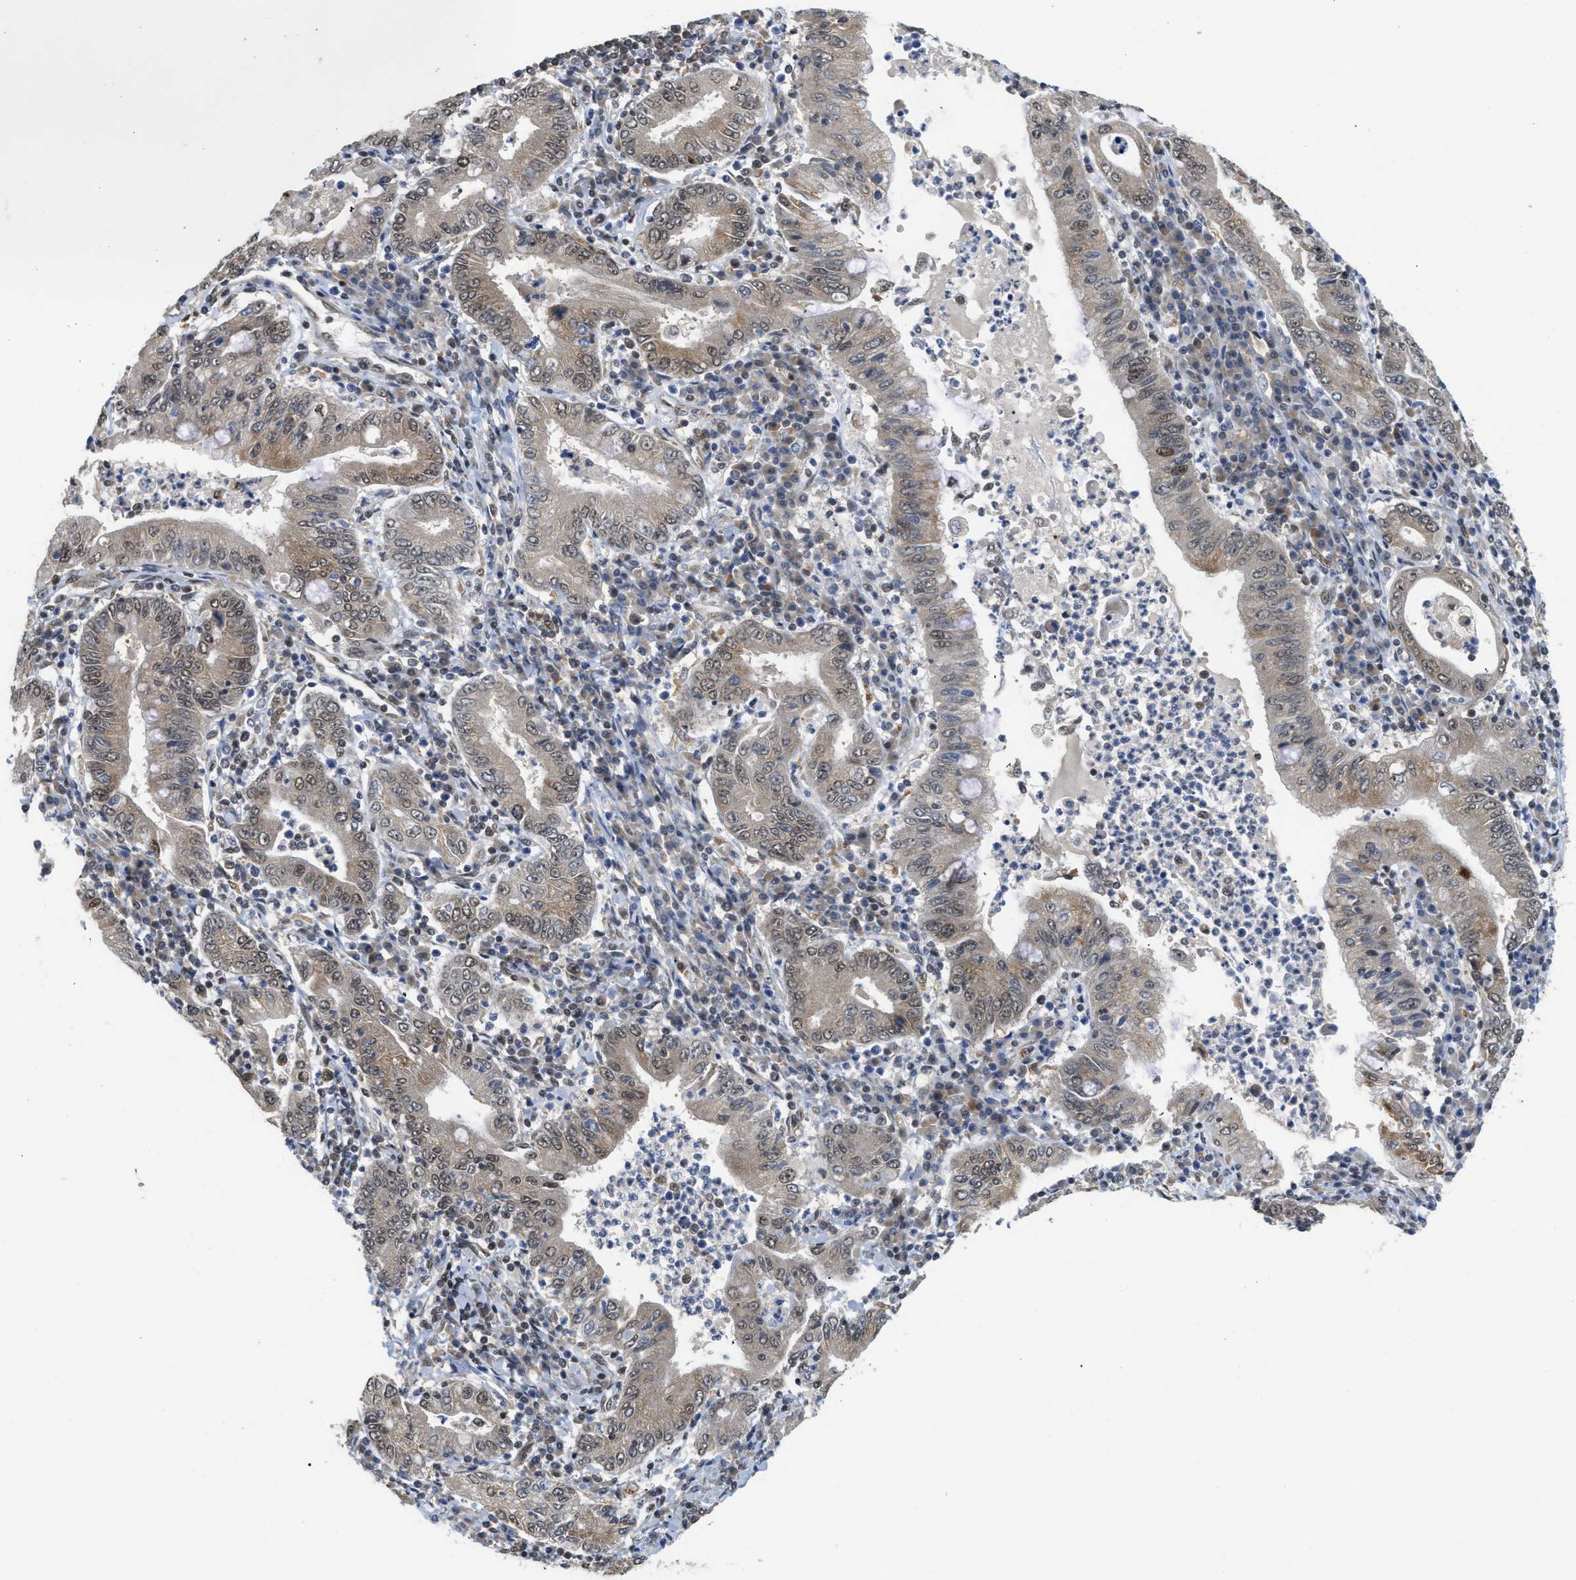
{"staining": {"intensity": "weak", "quantity": "25%-75%", "location": "cytoplasmic/membranous,nuclear"}, "tissue": "stomach cancer", "cell_type": "Tumor cells", "image_type": "cancer", "snomed": [{"axis": "morphology", "description": "Normal tissue, NOS"}, {"axis": "morphology", "description": "Adenocarcinoma, NOS"}, {"axis": "topography", "description": "Esophagus"}, {"axis": "topography", "description": "Stomach, upper"}, {"axis": "topography", "description": "Peripheral nerve tissue"}], "caption": "A histopathology image showing weak cytoplasmic/membranous and nuclear expression in about 25%-75% of tumor cells in stomach adenocarcinoma, as visualized by brown immunohistochemical staining.", "gene": "TACC1", "patient": {"sex": "male", "age": 62}}